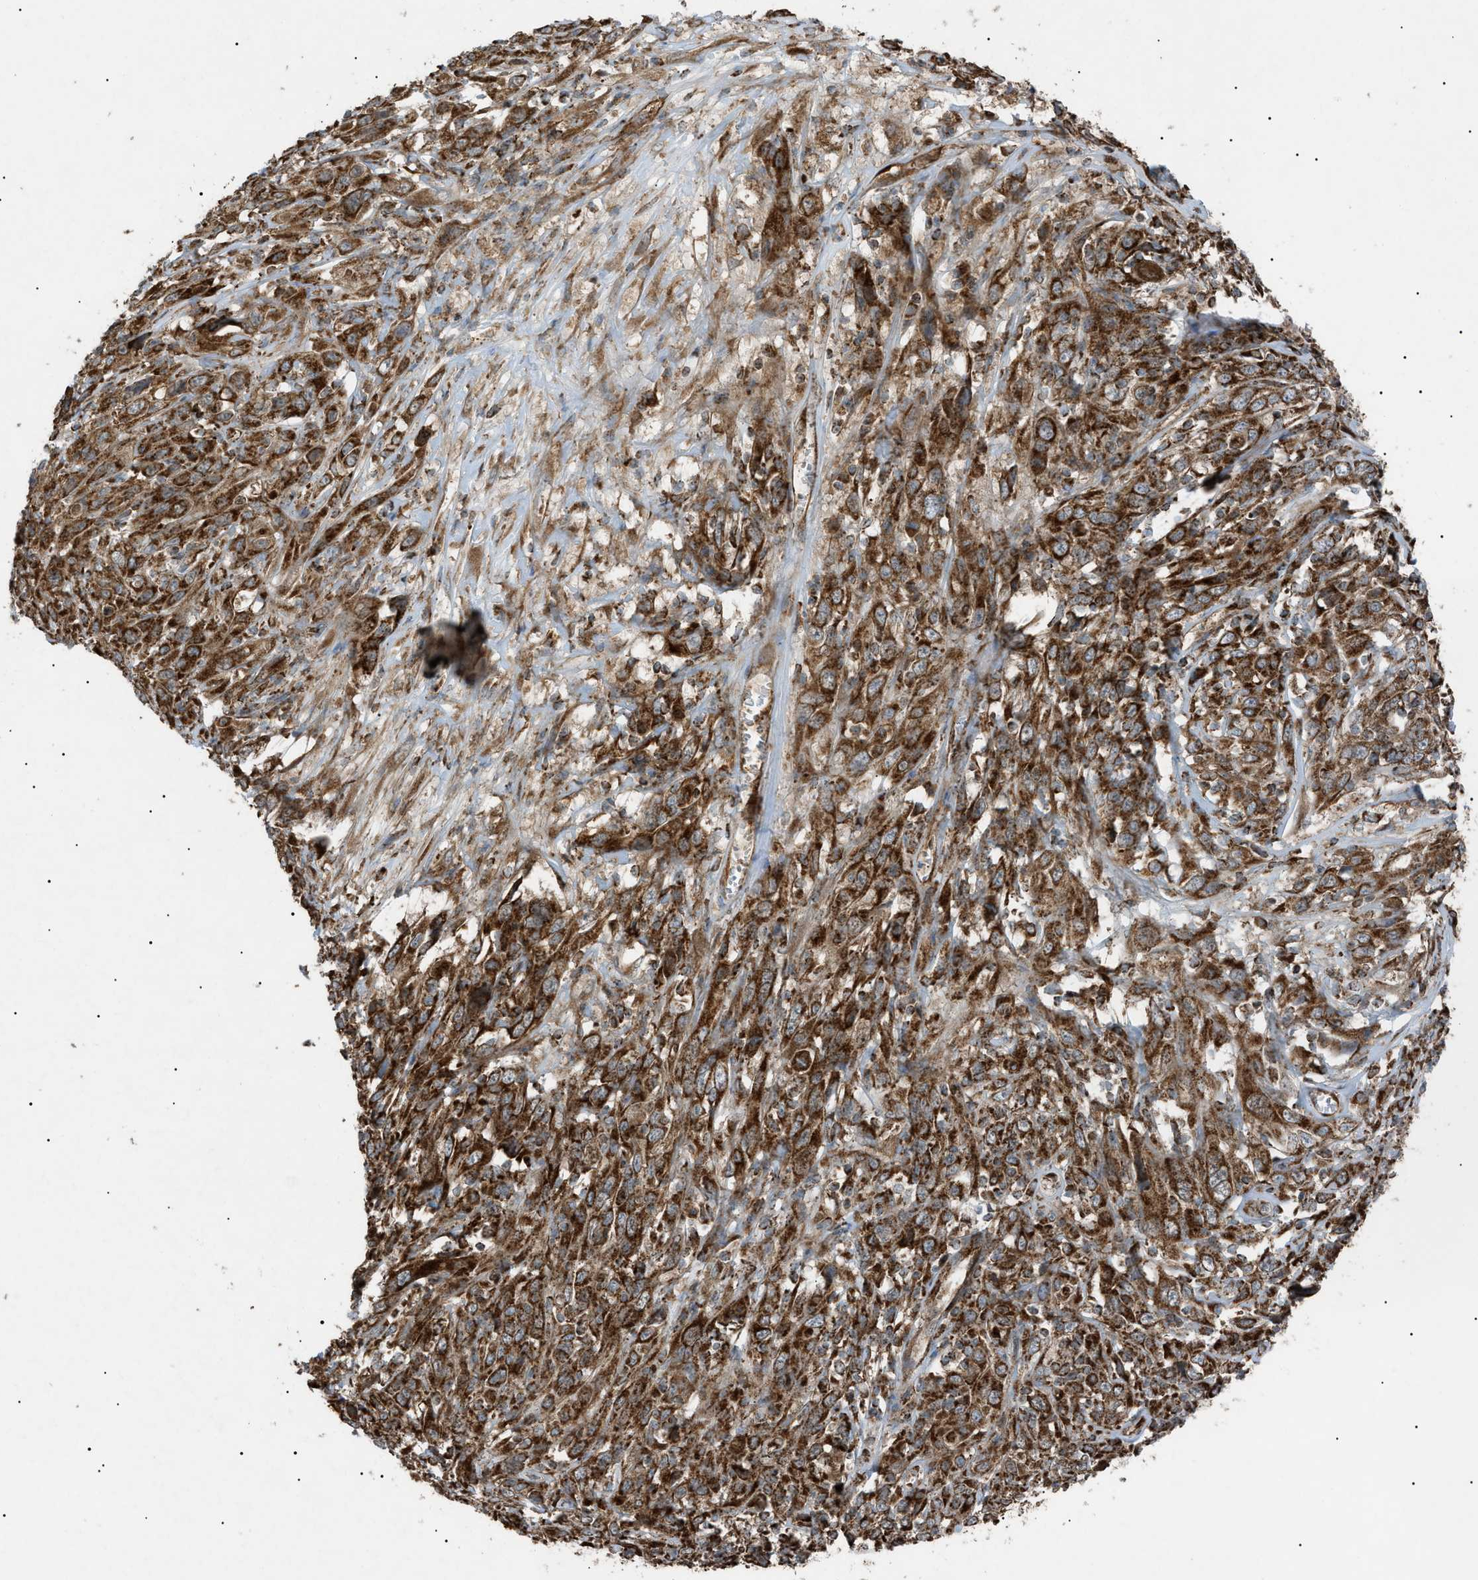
{"staining": {"intensity": "strong", "quantity": ">75%", "location": "cytoplasmic/membranous"}, "tissue": "cervical cancer", "cell_type": "Tumor cells", "image_type": "cancer", "snomed": [{"axis": "morphology", "description": "Squamous cell carcinoma, NOS"}, {"axis": "topography", "description": "Cervix"}], "caption": "This photomicrograph exhibits IHC staining of squamous cell carcinoma (cervical), with high strong cytoplasmic/membranous staining in approximately >75% of tumor cells.", "gene": "C1GALT1C1", "patient": {"sex": "female", "age": 46}}